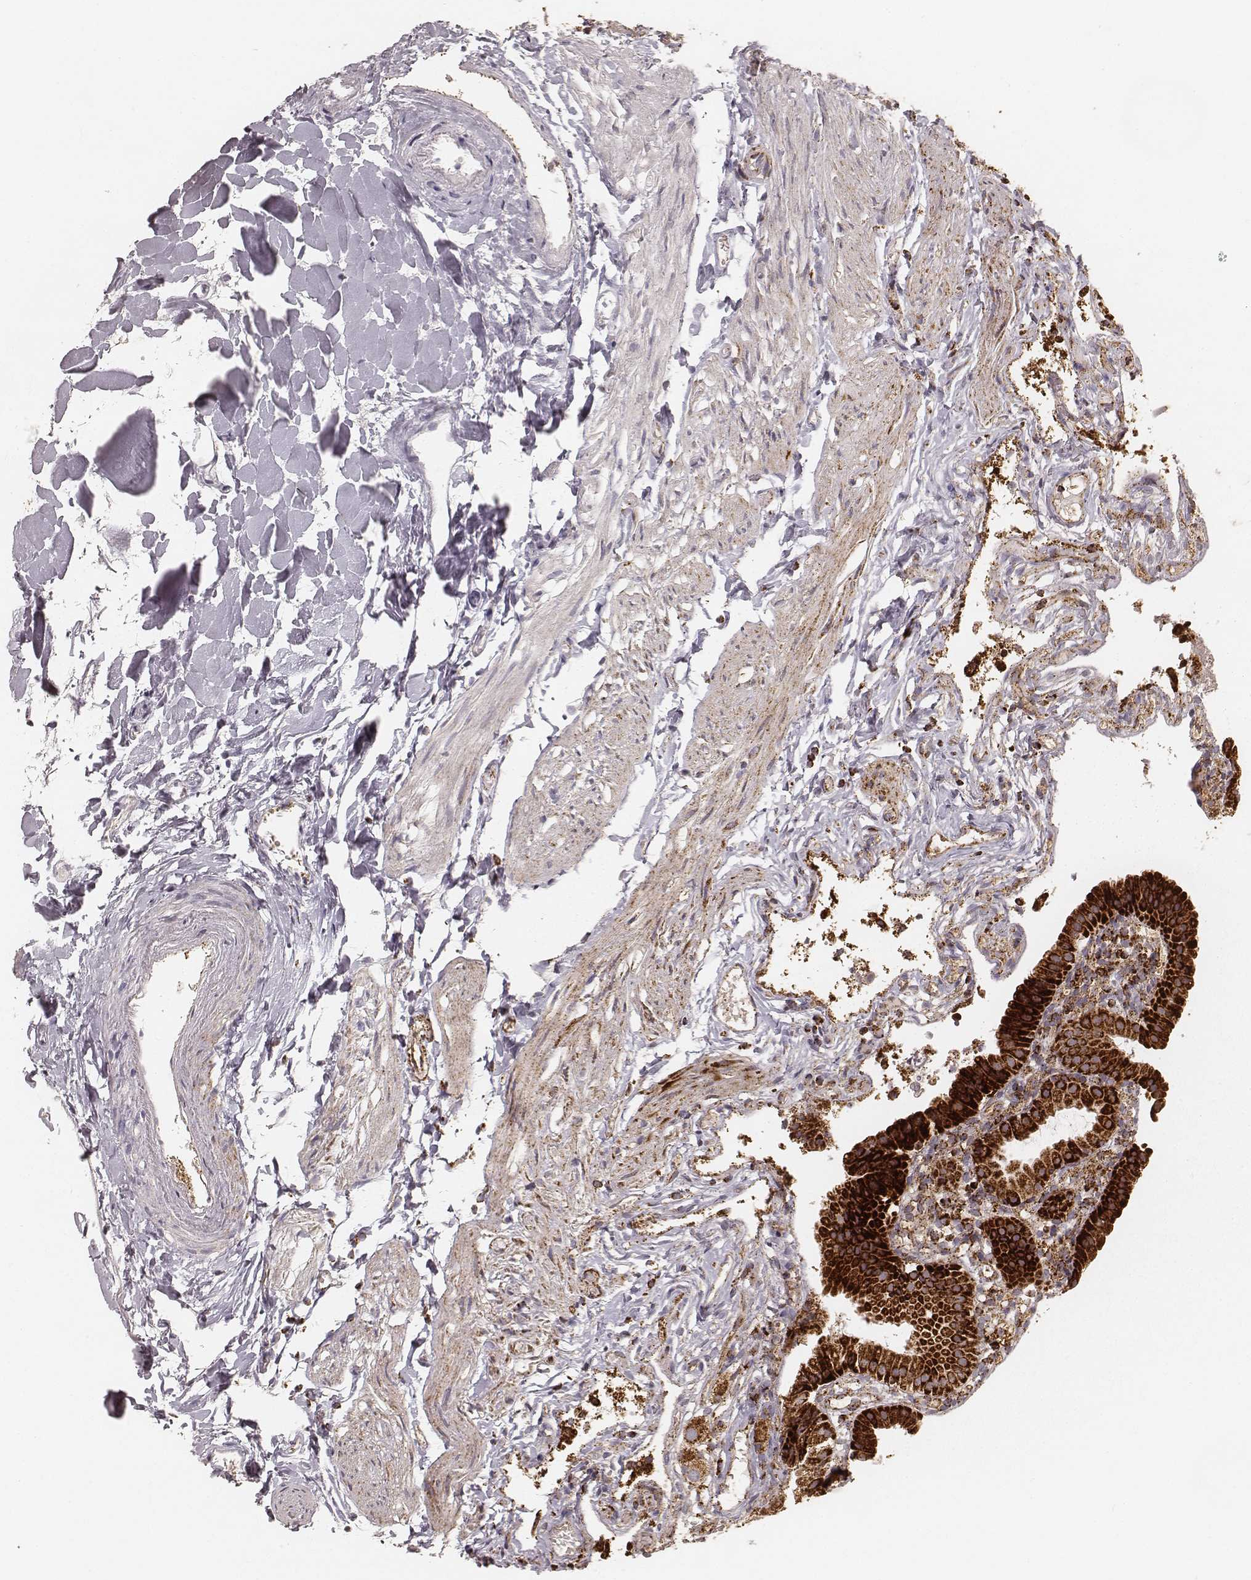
{"staining": {"intensity": "strong", "quantity": ">75%", "location": "cytoplasmic/membranous"}, "tissue": "gallbladder", "cell_type": "Glandular cells", "image_type": "normal", "snomed": [{"axis": "morphology", "description": "Normal tissue, NOS"}, {"axis": "topography", "description": "Gallbladder"}], "caption": "Immunohistochemistry (IHC) image of normal gallbladder: human gallbladder stained using immunohistochemistry (IHC) exhibits high levels of strong protein expression localized specifically in the cytoplasmic/membranous of glandular cells, appearing as a cytoplasmic/membranous brown color.", "gene": "CS", "patient": {"sex": "female", "age": 47}}